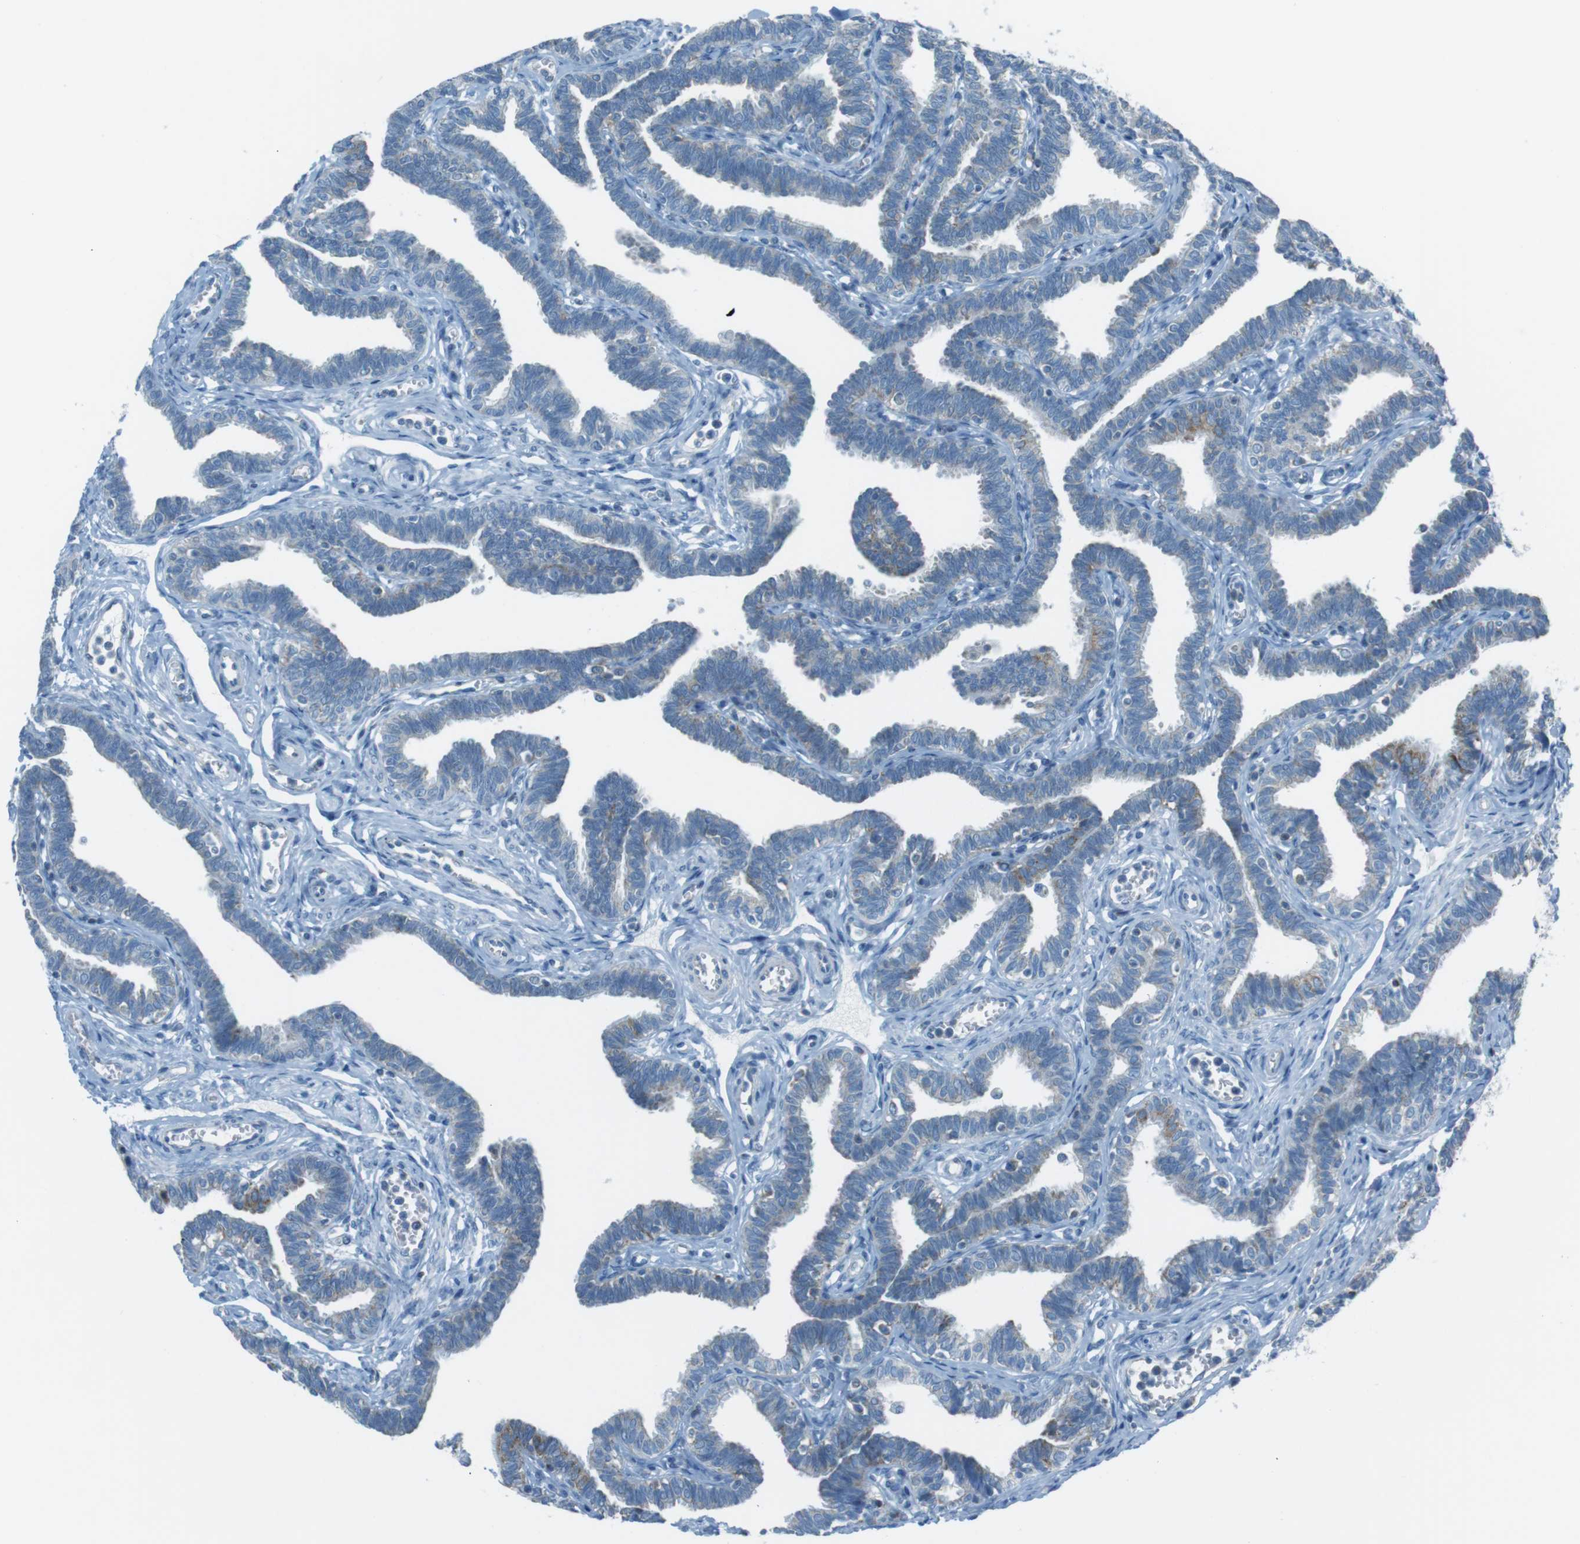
{"staining": {"intensity": "weak", "quantity": "<25%", "location": "cytoplasmic/membranous"}, "tissue": "fallopian tube", "cell_type": "Glandular cells", "image_type": "normal", "snomed": [{"axis": "morphology", "description": "Normal tissue, NOS"}, {"axis": "topography", "description": "Fallopian tube"}, {"axis": "topography", "description": "Ovary"}], "caption": "Immunohistochemistry photomicrograph of normal fallopian tube: human fallopian tube stained with DAB (3,3'-diaminobenzidine) reveals no significant protein staining in glandular cells. (DAB (3,3'-diaminobenzidine) immunohistochemistry visualized using brightfield microscopy, high magnification).", "gene": "DNAJA3", "patient": {"sex": "female", "age": 23}}